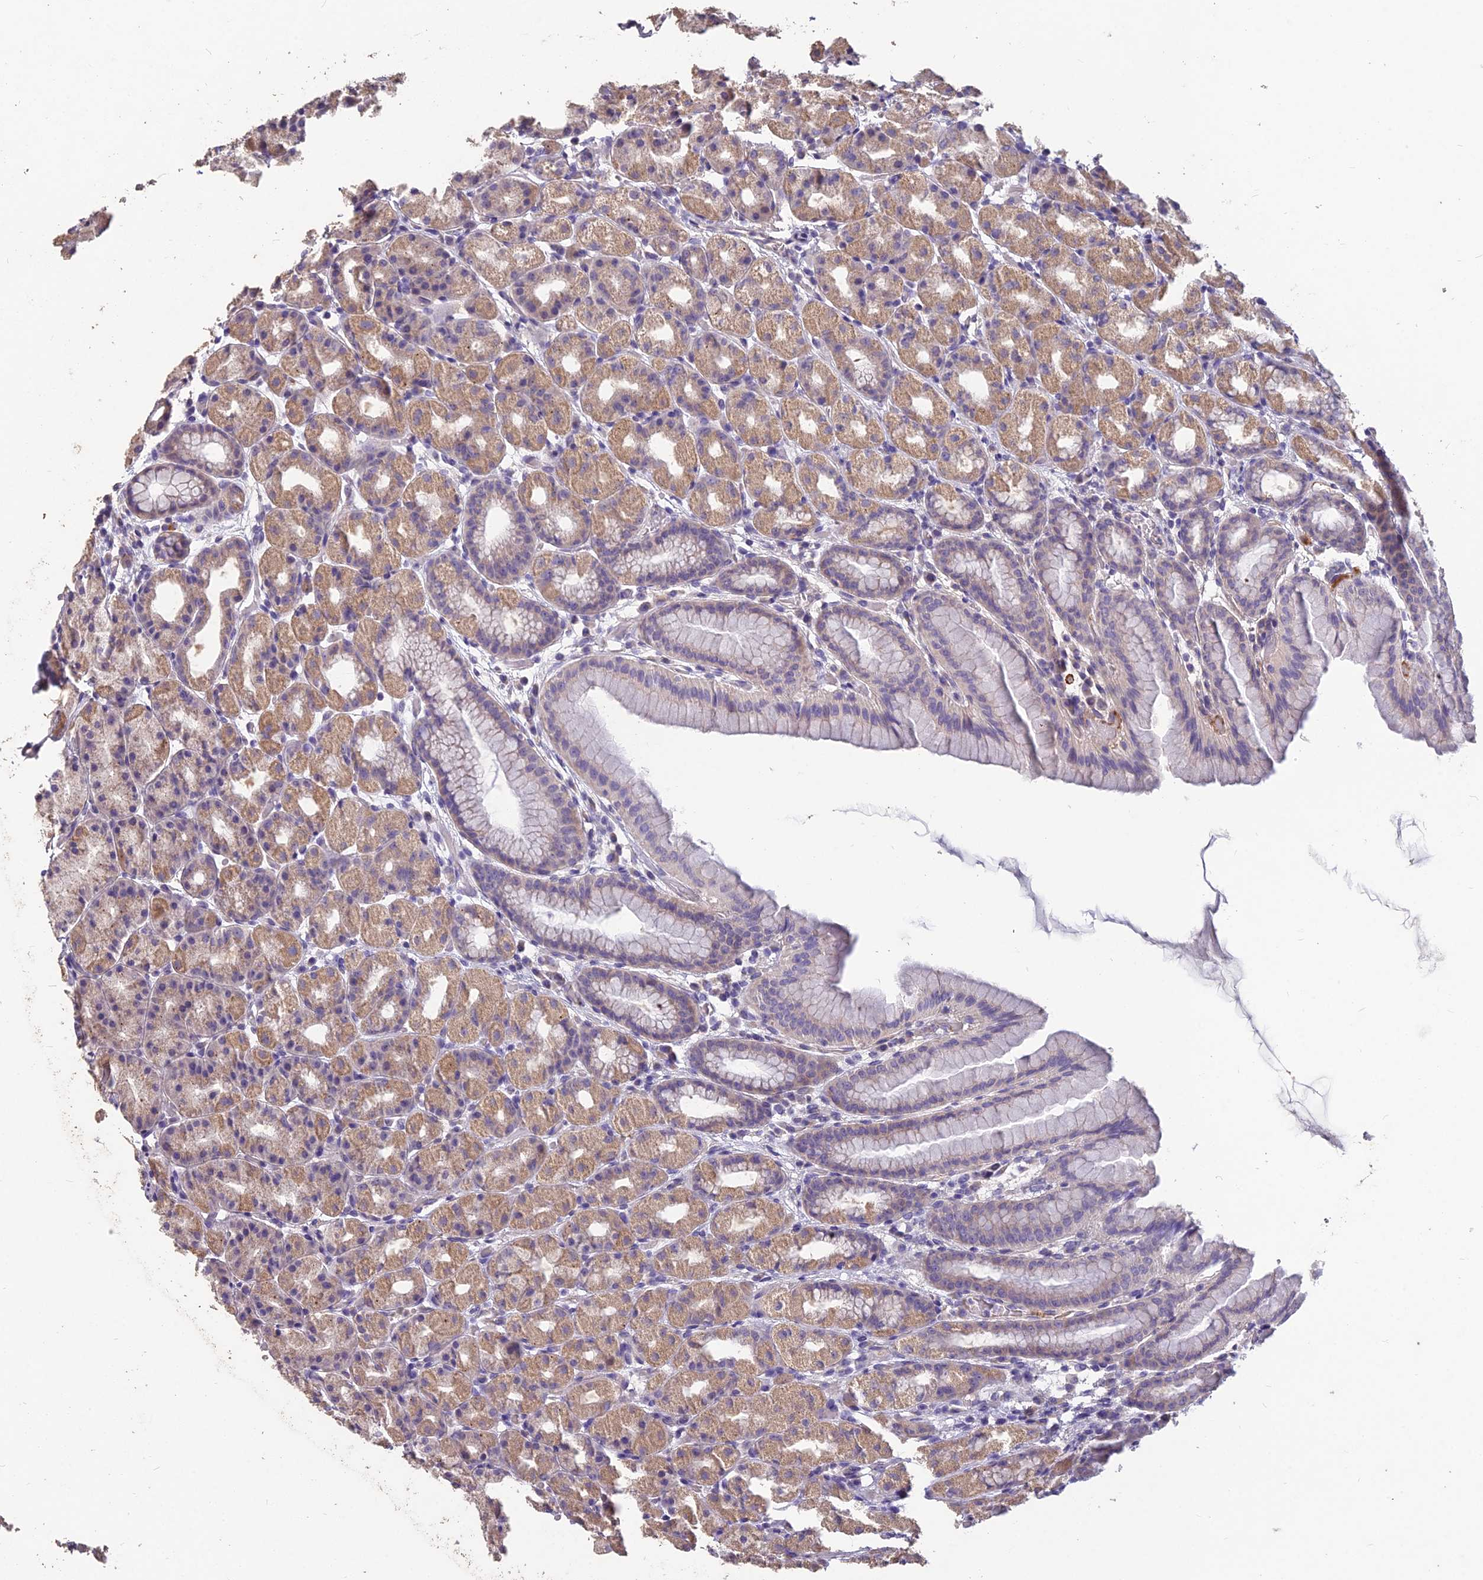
{"staining": {"intensity": "moderate", "quantity": ">75%", "location": "cytoplasmic/membranous"}, "tissue": "stomach", "cell_type": "Glandular cells", "image_type": "normal", "snomed": [{"axis": "morphology", "description": "Normal tissue, NOS"}, {"axis": "topography", "description": "Stomach, upper"}], "caption": "An image of human stomach stained for a protein reveals moderate cytoplasmic/membranous brown staining in glandular cells.", "gene": "CEACAM16", "patient": {"sex": "male", "age": 68}}